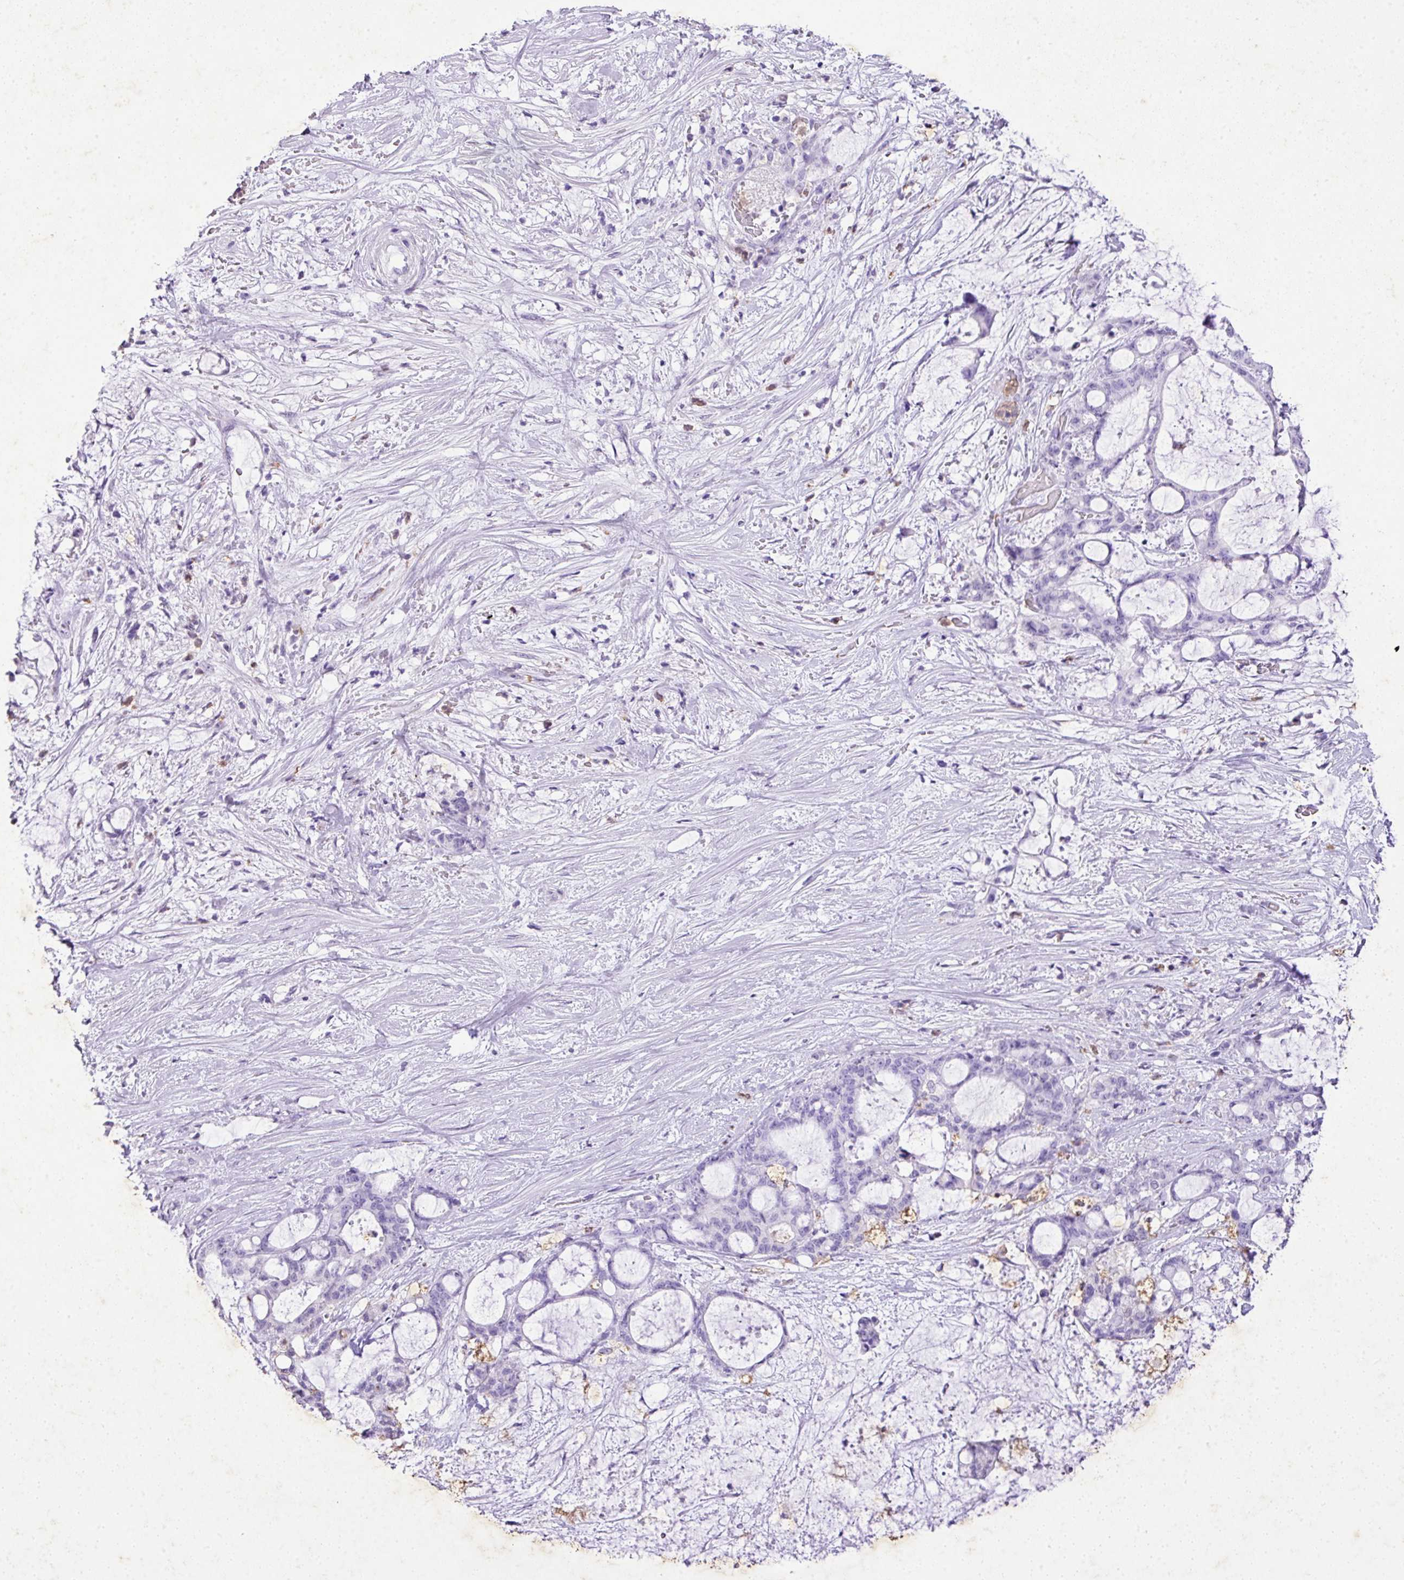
{"staining": {"intensity": "negative", "quantity": "none", "location": "none"}, "tissue": "liver cancer", "cell_type": "Tumor cells", "image_type": "cancer", "snomed": [{"axis": "morphology", "description": "Normal tissue, NOS"}, {"axis": "morphology", "description": "Cholangiocarcinoma"}, {"axis": "topography", "description": "Liver"}, {"axis": "topography", "description": "Peripheral nerve tissue"}], "caption": "Protein analysis of liver cancer displays no significant expression in tumor cells.", "gene": "KCNJ11", "patient": {"sex": "female", "age": 73}}